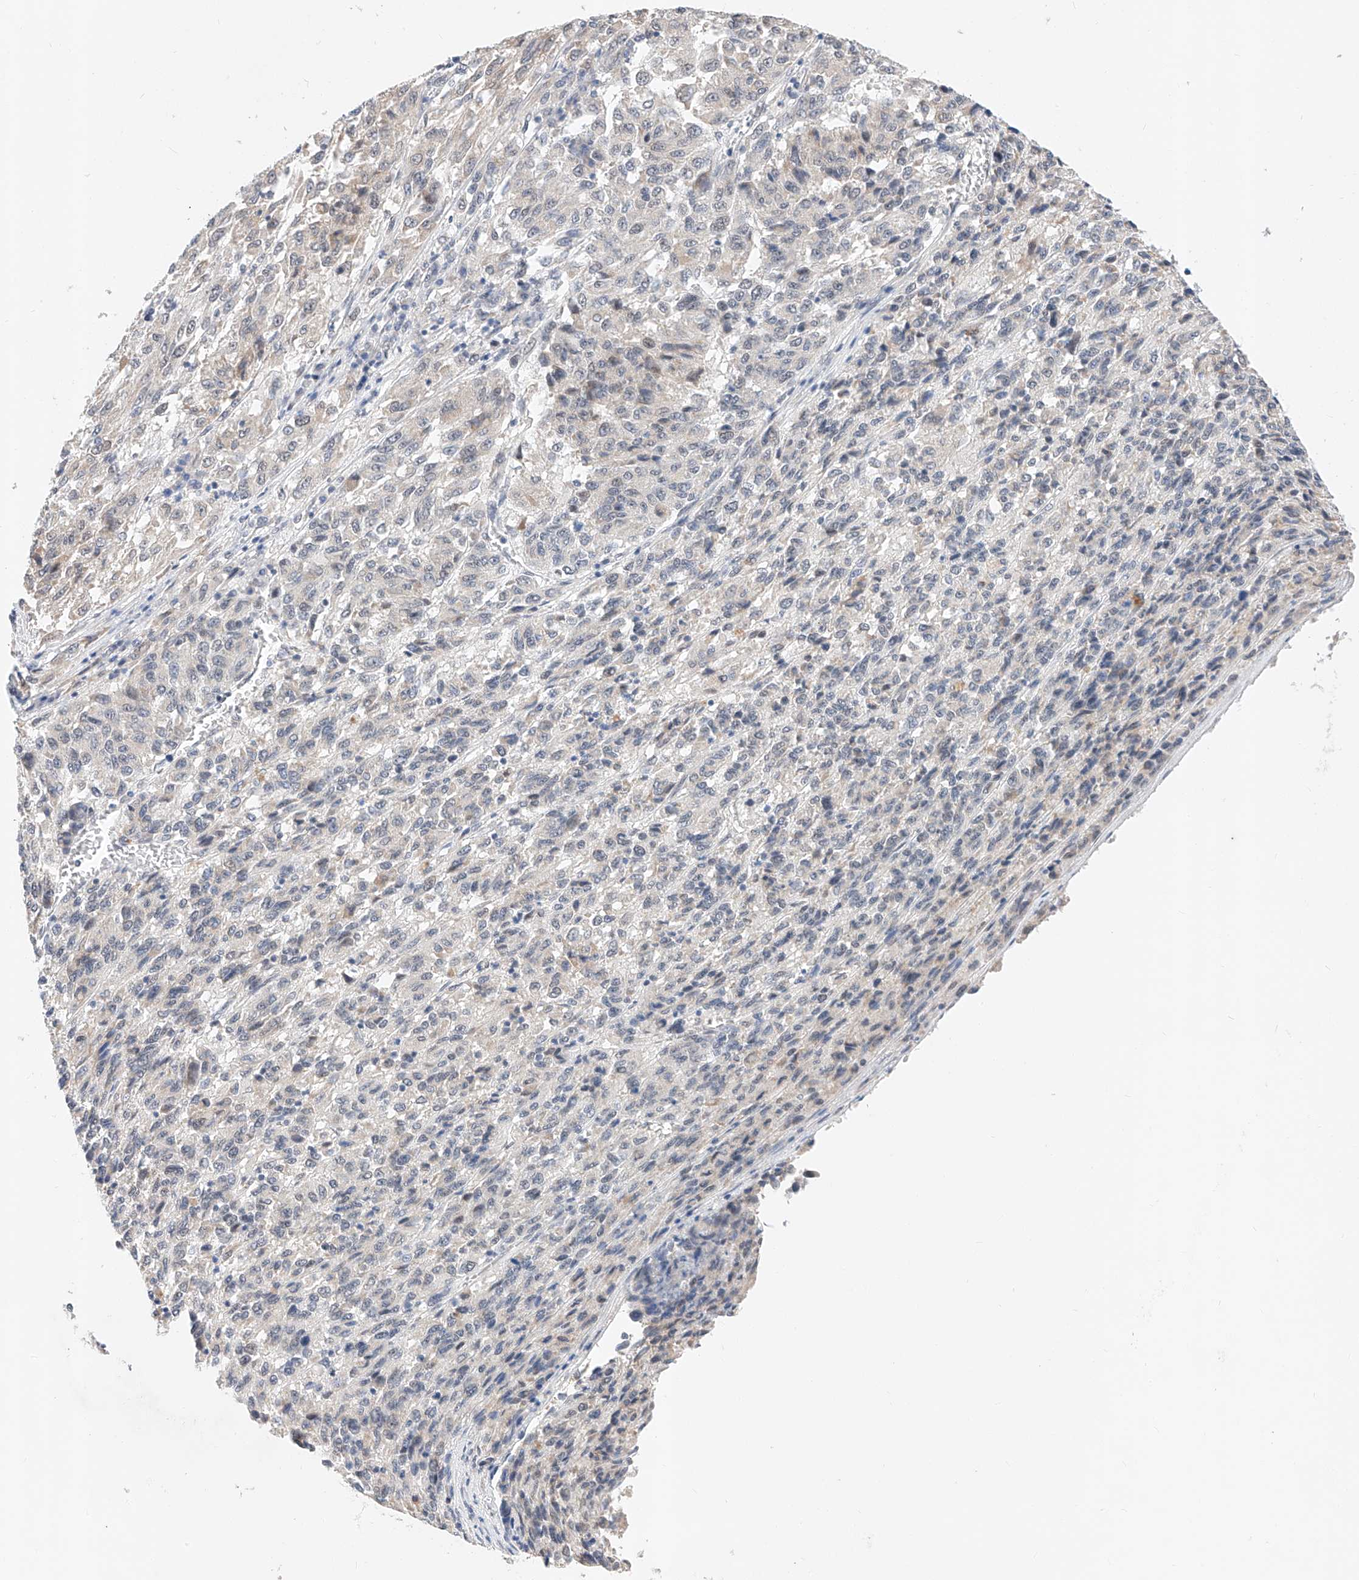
{"staining": {"intensity": "negative", "quantity": "none", "location": "none"}, "tissue": "melanoma", "cell_type": "Tumor cells", "image_type": "cancer", "snomed": [{"axis": "morphology", "description": "Malignant melanoma, Metastatic site"}, {"axis": "topography", "description": "Lung"}], "caption": "A high-resolution micrograph shows immunohistochemistry staining of melanoma, which displays no significant staining in tumor cells. The staining is performed using DAB brown chromogen with nuclei counter-stained in using hematoxylin.", "gene": "KCNJ1", "patient": {"sex": "male", "age": 64}}